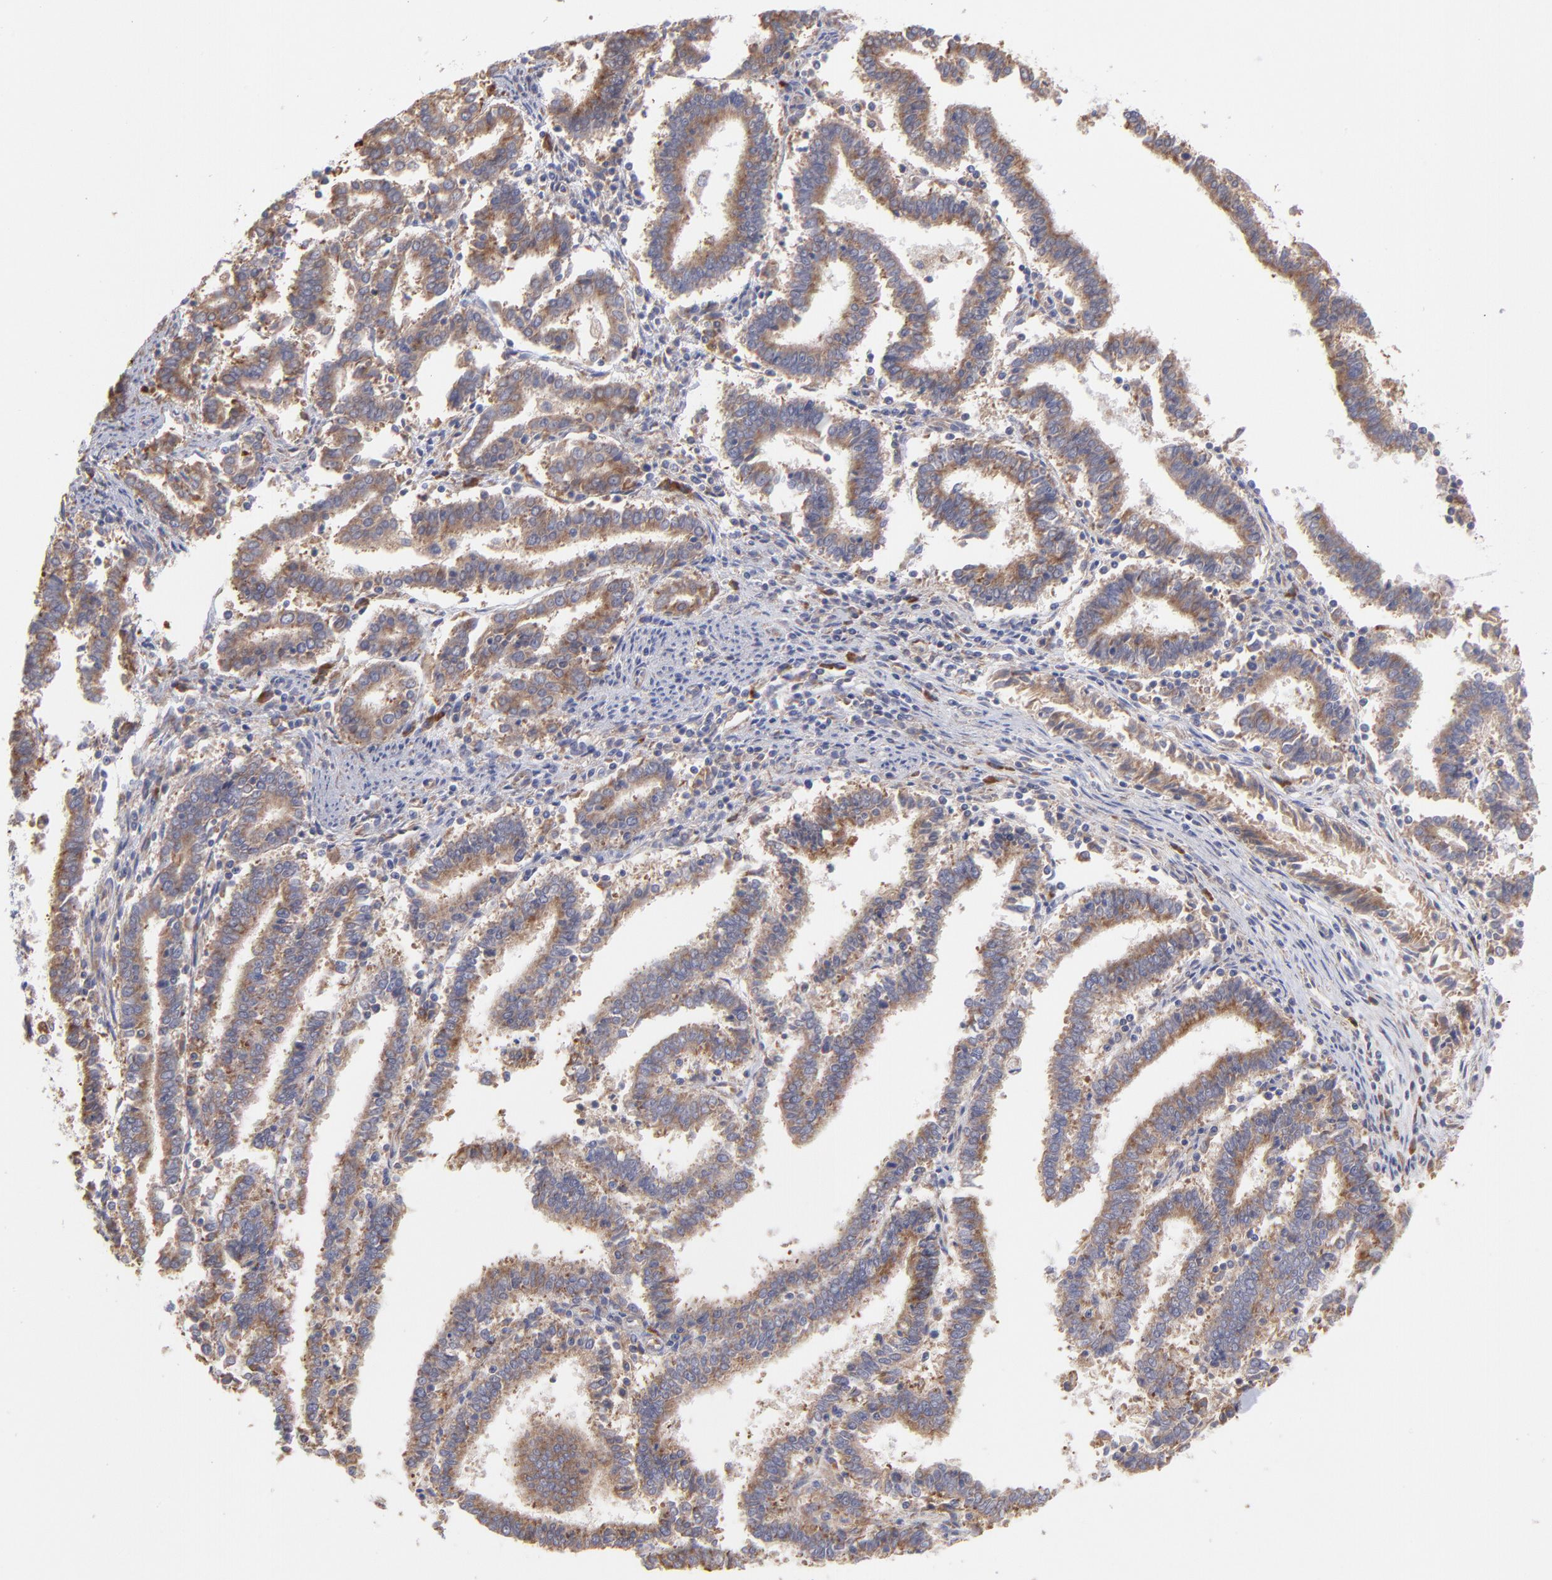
{"staining": {"intensity": "moderate", "quantity": ">75%", "location": "cytoplasmic/membranous"}, "tissue": "endometrial cancer", "cell_type": "Tumor cells", "image_type": "cancer", "snomed": [{"axis": "morphology", "description": "Adenocarcinoma, NOS"}, {"axis": "topography", "description": "Uterus"}], "caption": "Protein expression analysis of endometrial cancer (adenocarcinoma) reveals moderate cytoplasmic/membranous staining in about >75% of tumor cells. The staining was performed using DAB, with brown indicating positive protein expression. Nuclei are stained blue with hematoxylin.", "gene": "RPLP0", "patient": {"sex": "female", "age": 83}}